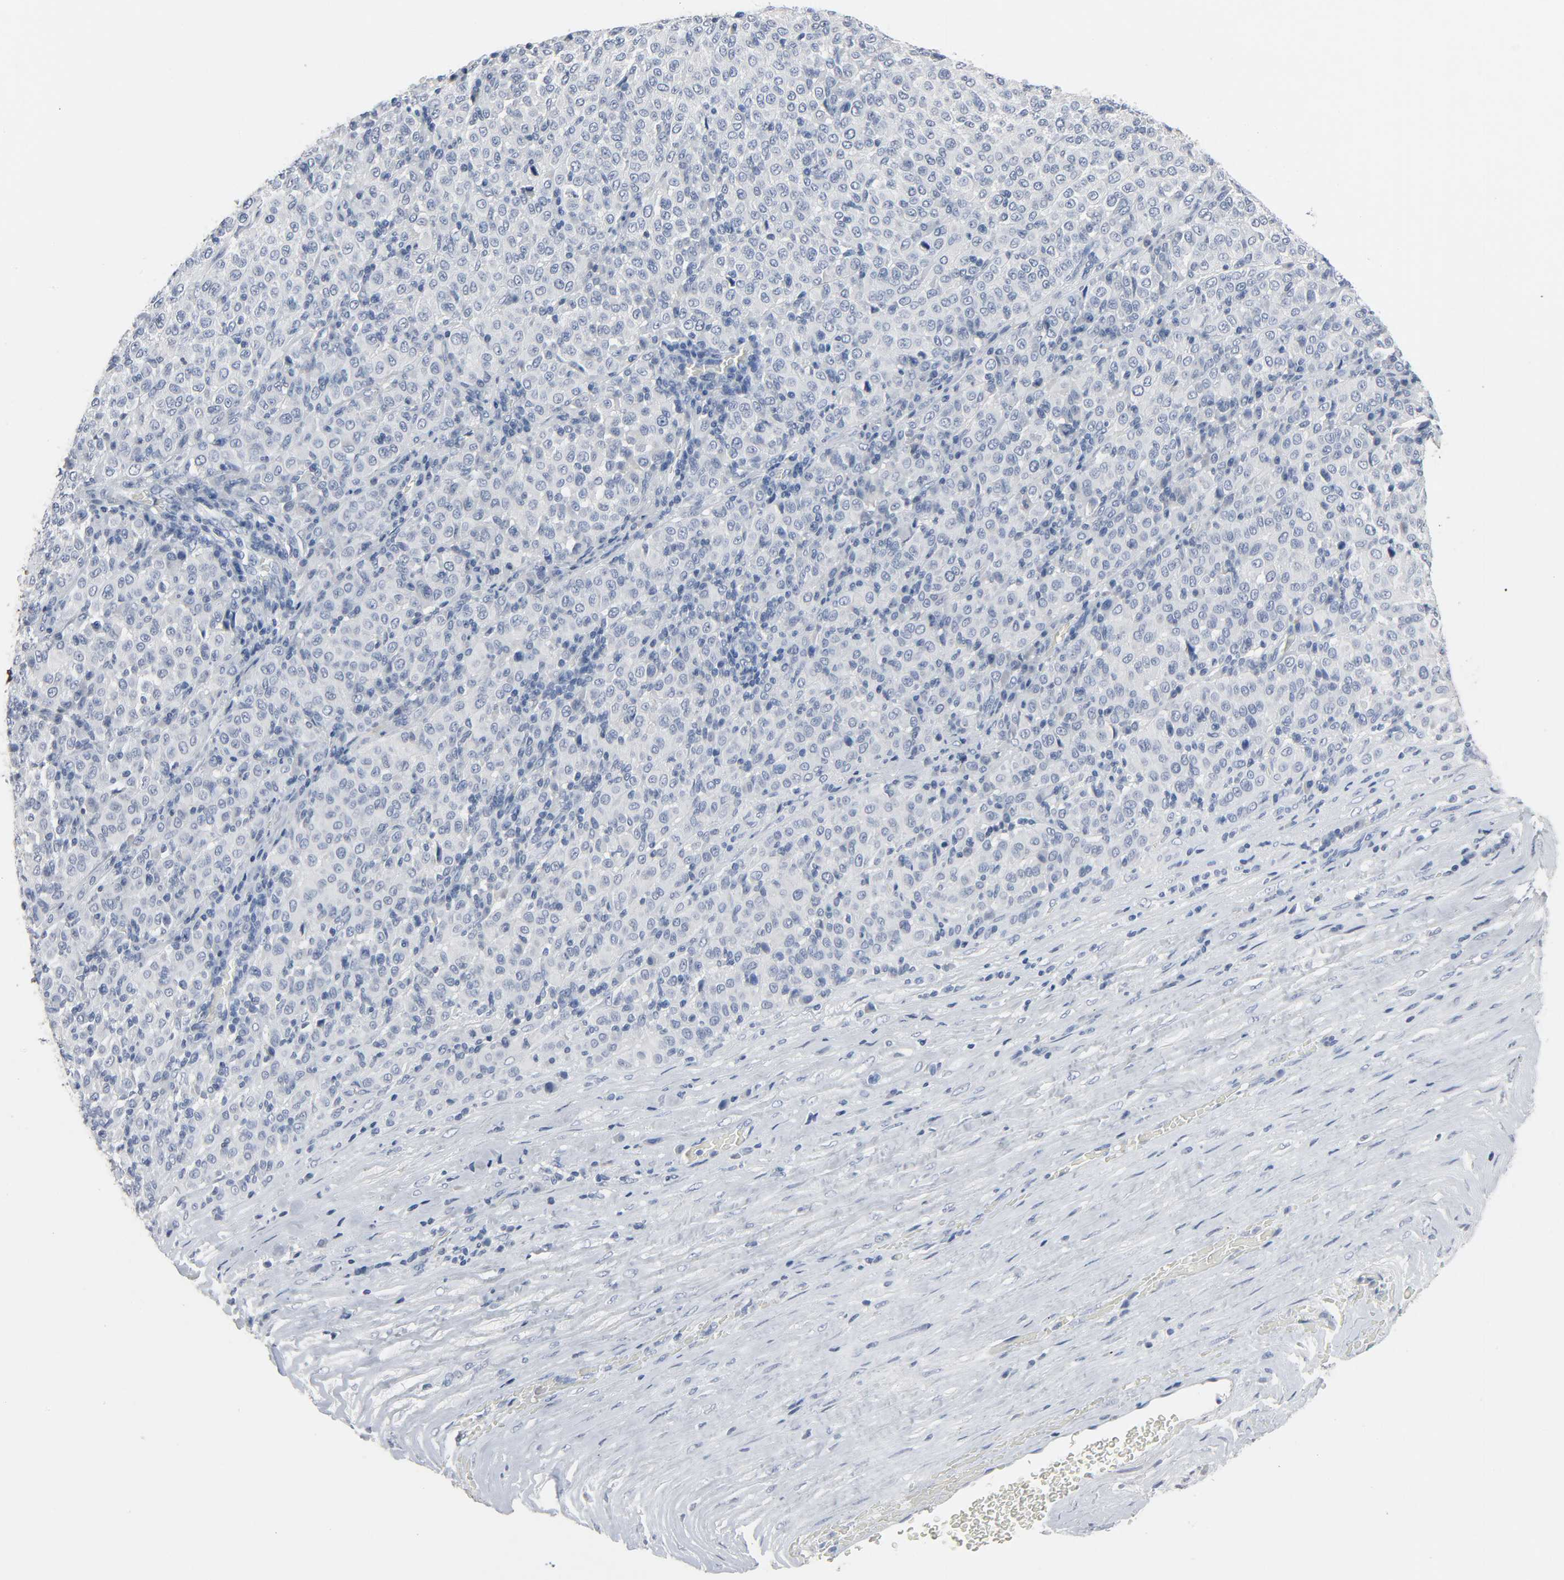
{"staining": {"intensity": "negative", "quantity": "none", "location": "none"}, "tissue": "melanoma", "cell_type": "Tumor cells", "image_type": "cancer", "snomed": [{"axis": "morphology", "description": "Malignant melanoma, Metastatic site"}, {"axis": "topography", "description": "Pancreas"}], "caption": "IHC histopathology image of neoplastic tissue: human melanoma stained with DAB shows no significant protein positivity in tumor cells.", "gene": "FBLN5", "patient": {"sex": "female", "age": 30}}